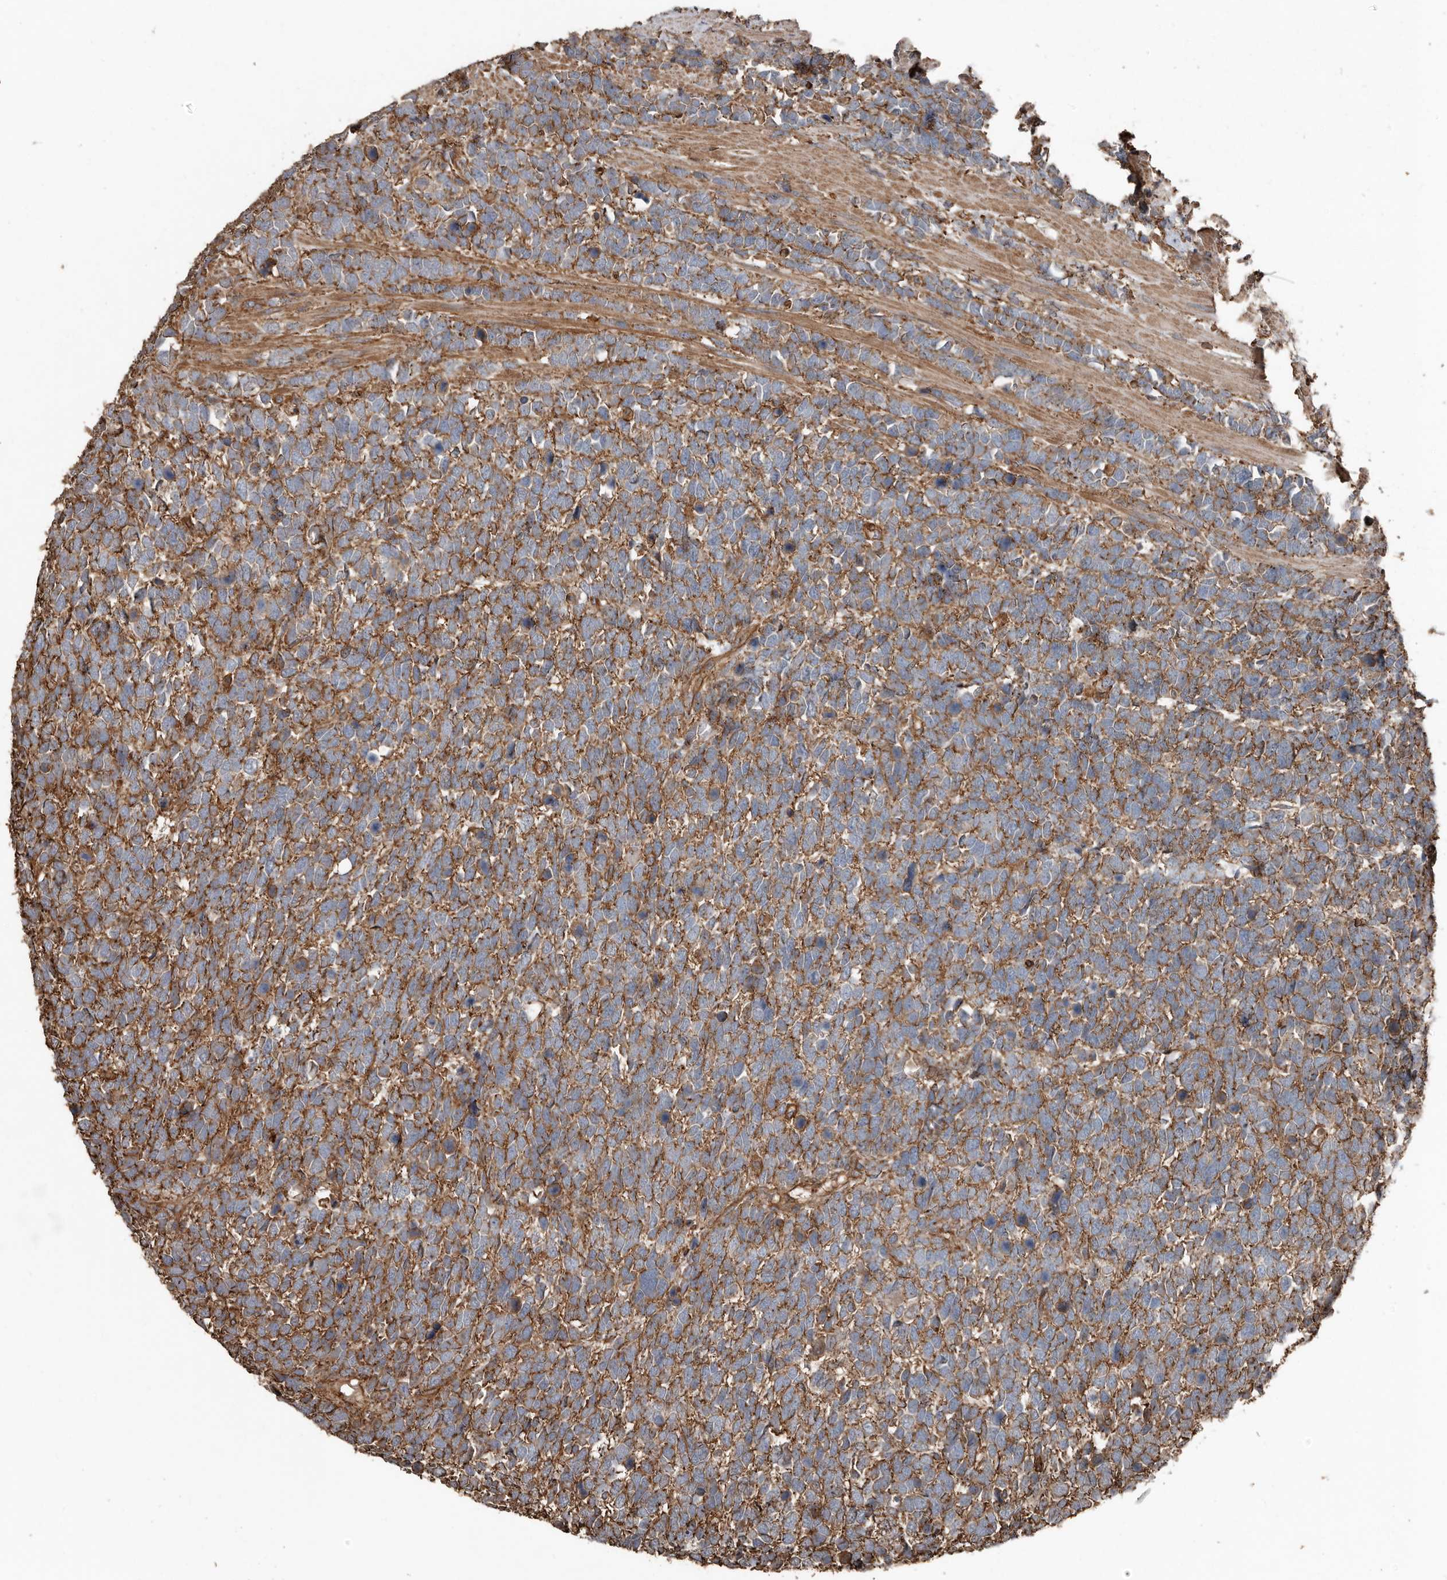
{"staining": {"intensity": "strong", "quantity": "25%-75%", "location": "cytoplasmic/membranous"}, "tissue": "urothelial cancer", "cell_type": "Tumor cells", "image_type": "cancer", "snomed": [{"axis": "morphology", "description": "Urothelial carcinoma, High grade"}, {"axis": "topography", "description": "Urinary bladder"}], "caption": "Strong cytoplasmic/membranous expression is seen in approximately 25%-75% of tumor cells in urothelial carcinoma (high-grade).", "gene": "DENND6B", "patient": {"sex": "female", "age": 82}}